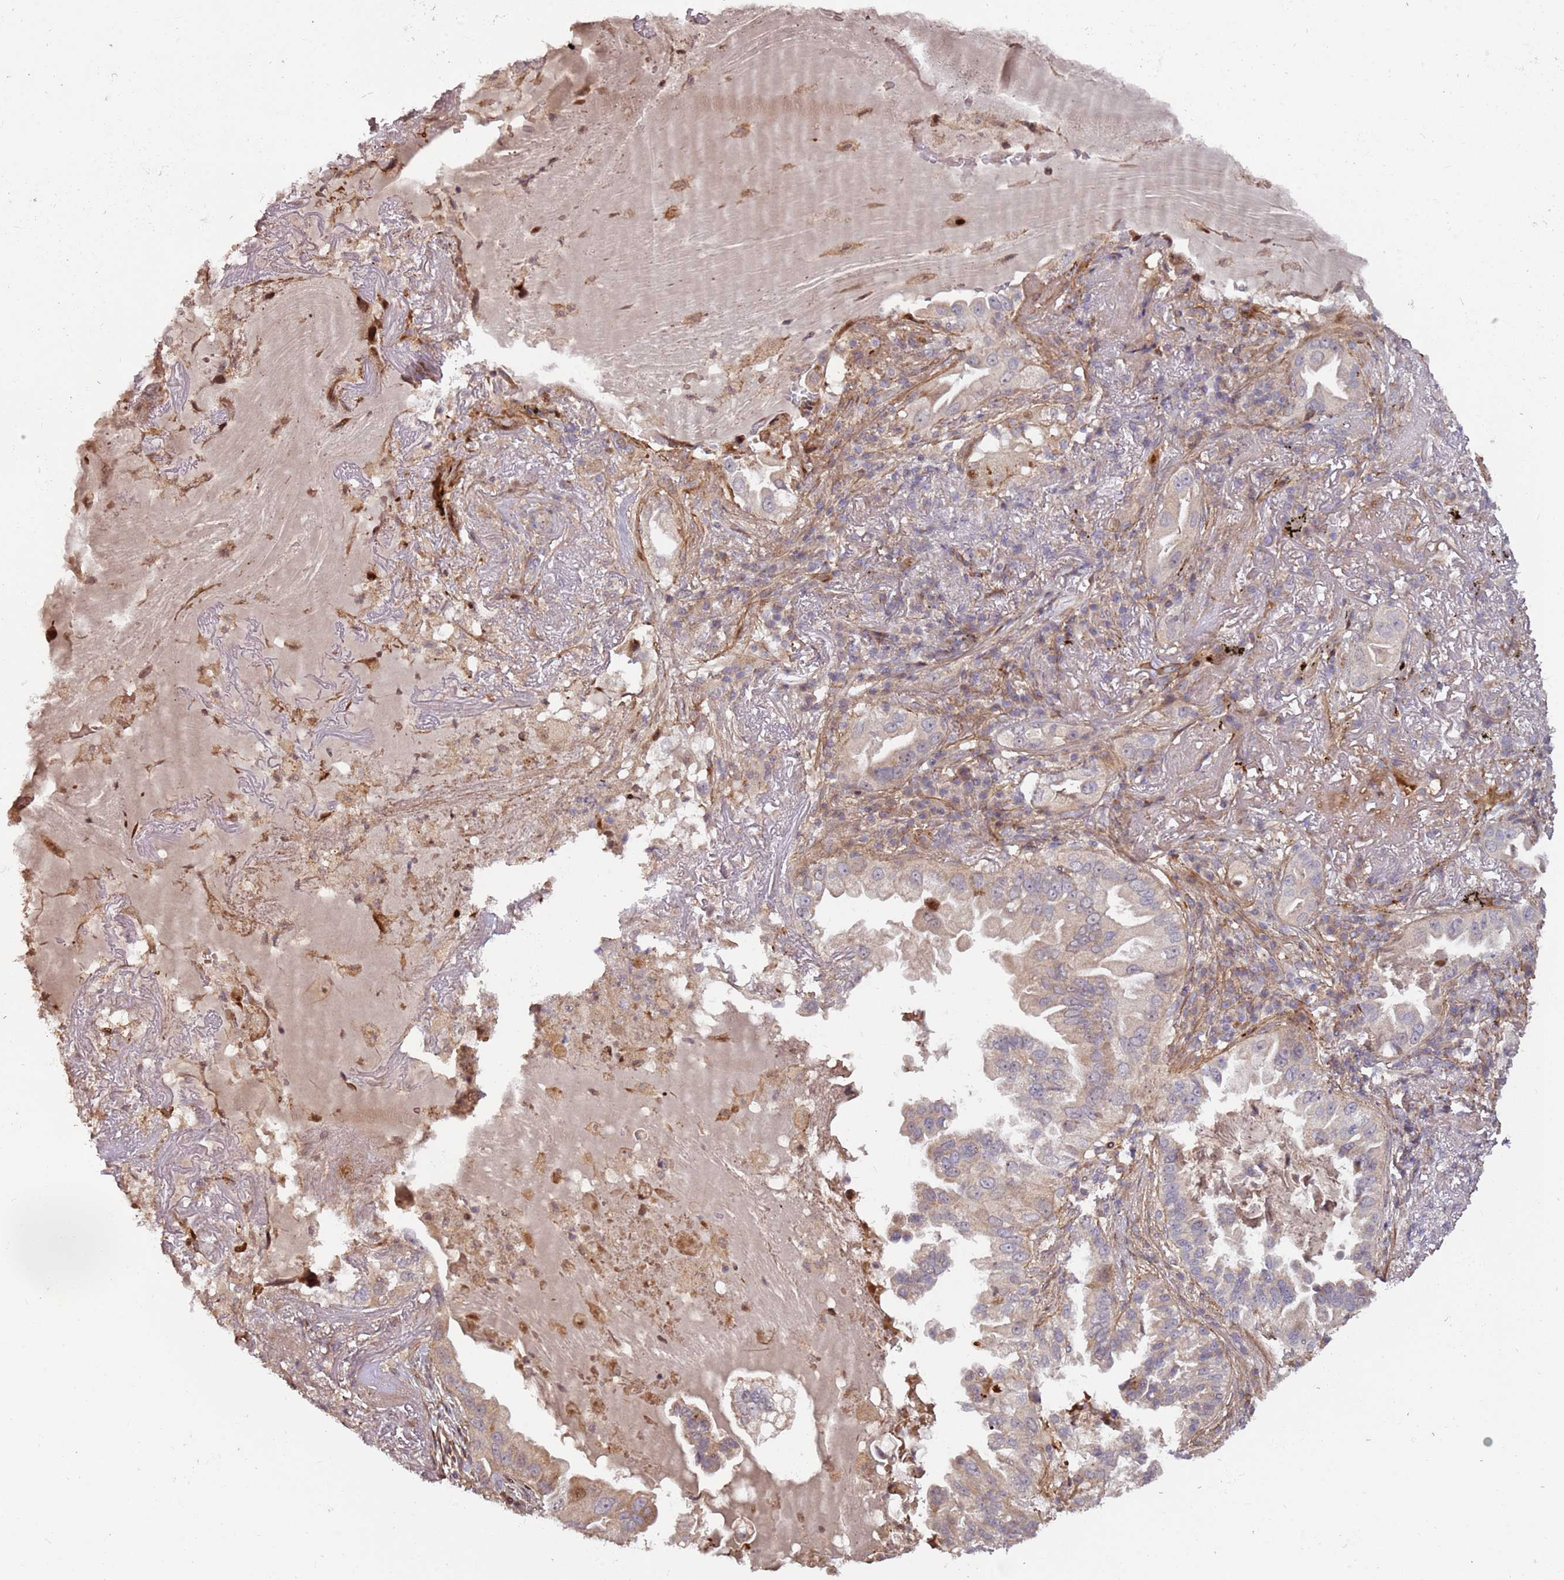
{"staining": {"intensity": "weak", "quantity": "<25%", "location": "cytoplasmic/membranous"}, "tissue": "lung cancer", "cell_type": "Tumor cells", "image_type": "cancer", "snomed": [{"axis": "morphology", "description": "Adenocarcinoma, NOS"}, {"axis": "topography", "description": "Lung"}], "caption": "Tumor cells are negative for brown protein staining in lung cancer.", "gene": "RHBDL1", "patient": {"sex": "female", "age": 69}}